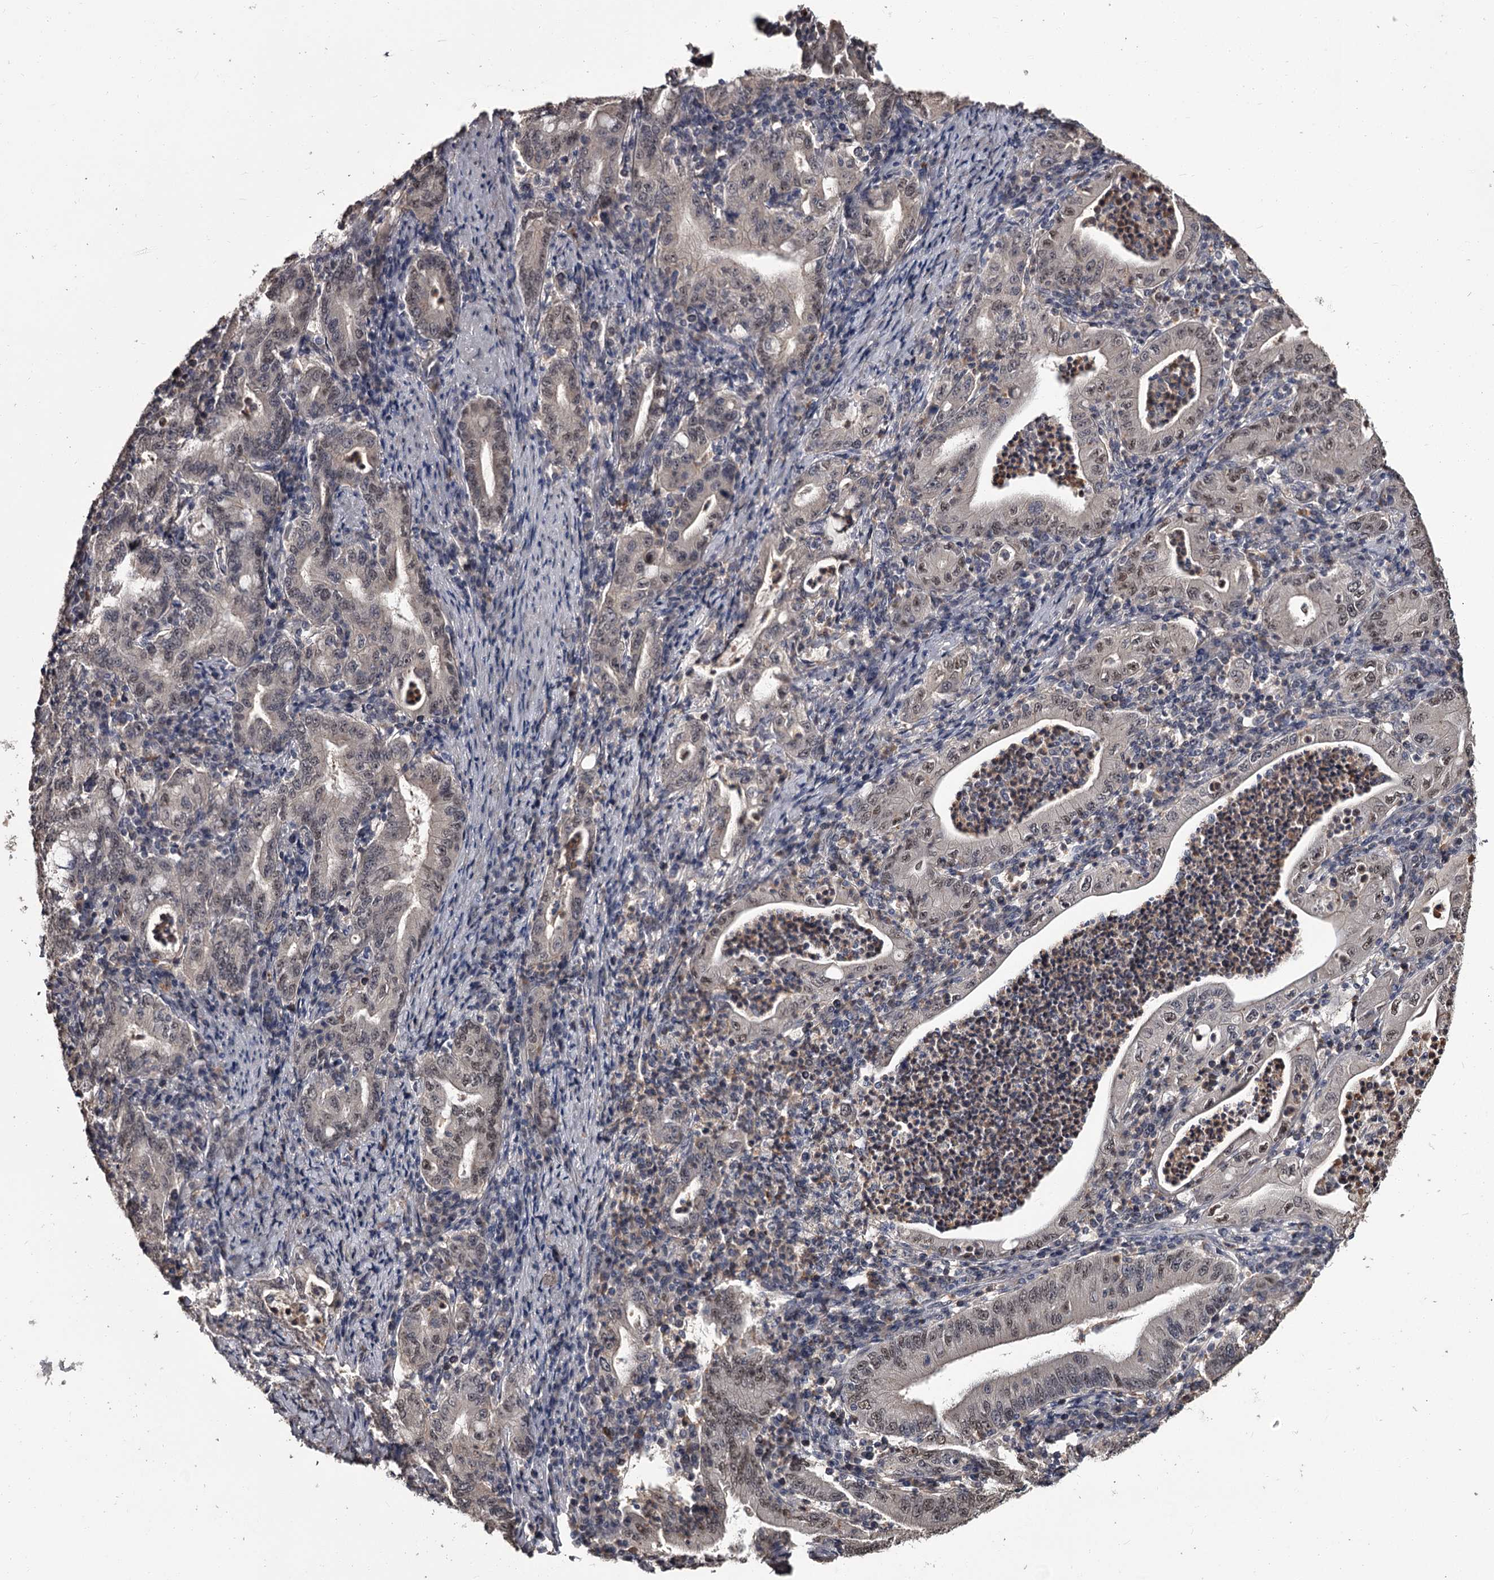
{"staining": {"intensity": "moderate", "quantity": "<25%", "location": "nuclear"}, "tissue": "stomach cancer", "cell_type": "Tumor cells", "image_type": "cancer", "snomed": [{"axis": "morphology", "description": "Normal tissue, NOS"}, {"axis": "morphology", "description": "Adenocarcinoma, NOS"}, {"axis": "topography", "description": "Esophagus"}, {"axis": "topography", "description": "Stomach, upper"}, {"axis": "topography", "description": "Peripheral nerve tissue"}], "caption": "Stomach cancer stained with a brown dye displays moderate nuclear positive expression in about <25% of tumor cells.", "gene": "PRPF40B", "patient": {"sex": "male", "age": 62}}